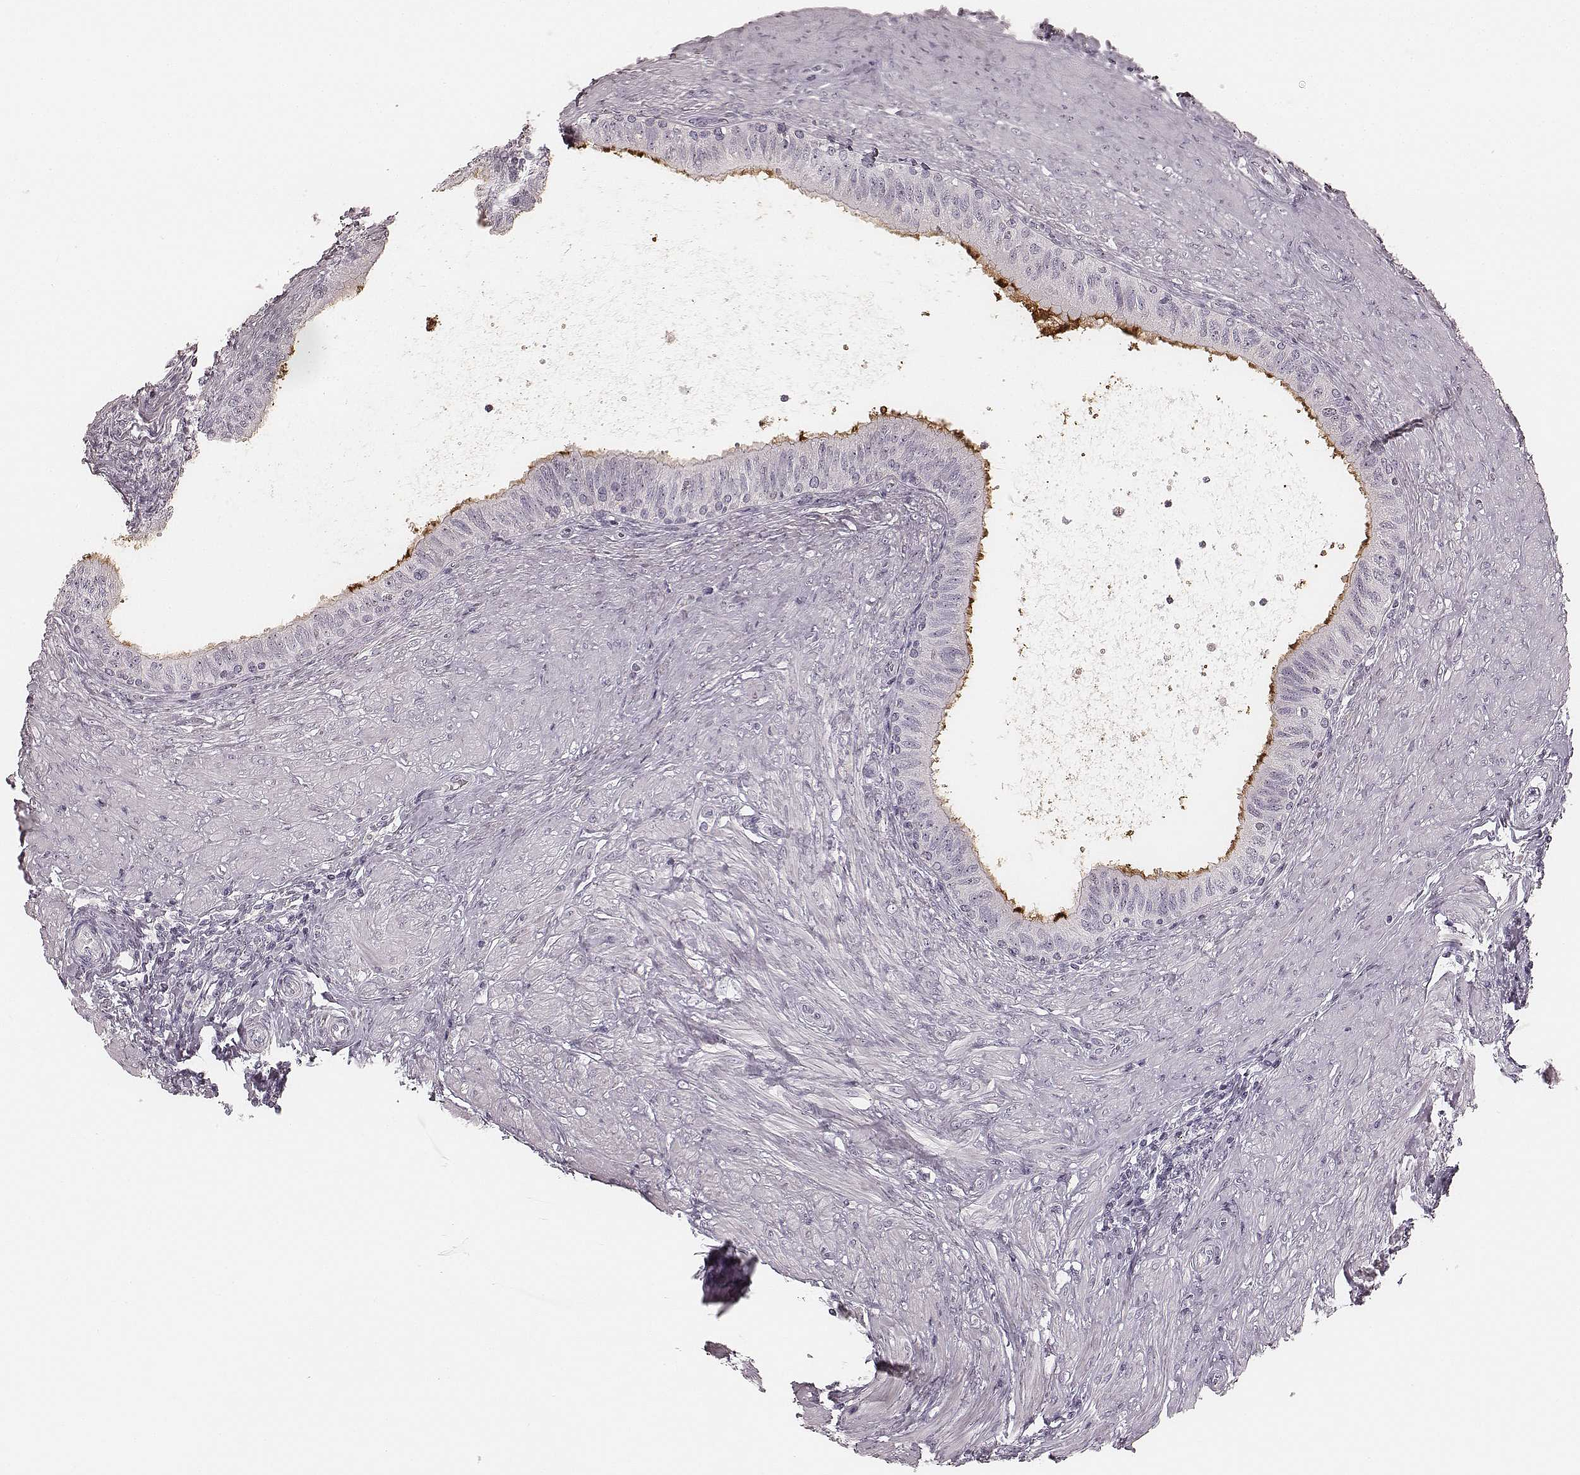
{"staining": {"intensity": "strong", "quantity": "25%-75%", "location": "cytoplasmic/membranous"}, "tissue": "epididymis", "cell_type": "Glandular cells", "image_type": "normal", "snomed": [{"axis": "morphology", "description": "Normal tissue, NOS"}, {"axis": "morphology", "description": "Seminoma, NOS"}, {"axis": "topography", "description": "Testis"}, {"axis": "topography", "description": "Epididymis"}], "caption": "Protein expression analysis of normal human epididymis reveals strong cytoplasmic/membranous expression in about 25%-75% of glandular cells.", "gene": "SMIM24", "patient": {"sex": "male", "age": 61}}